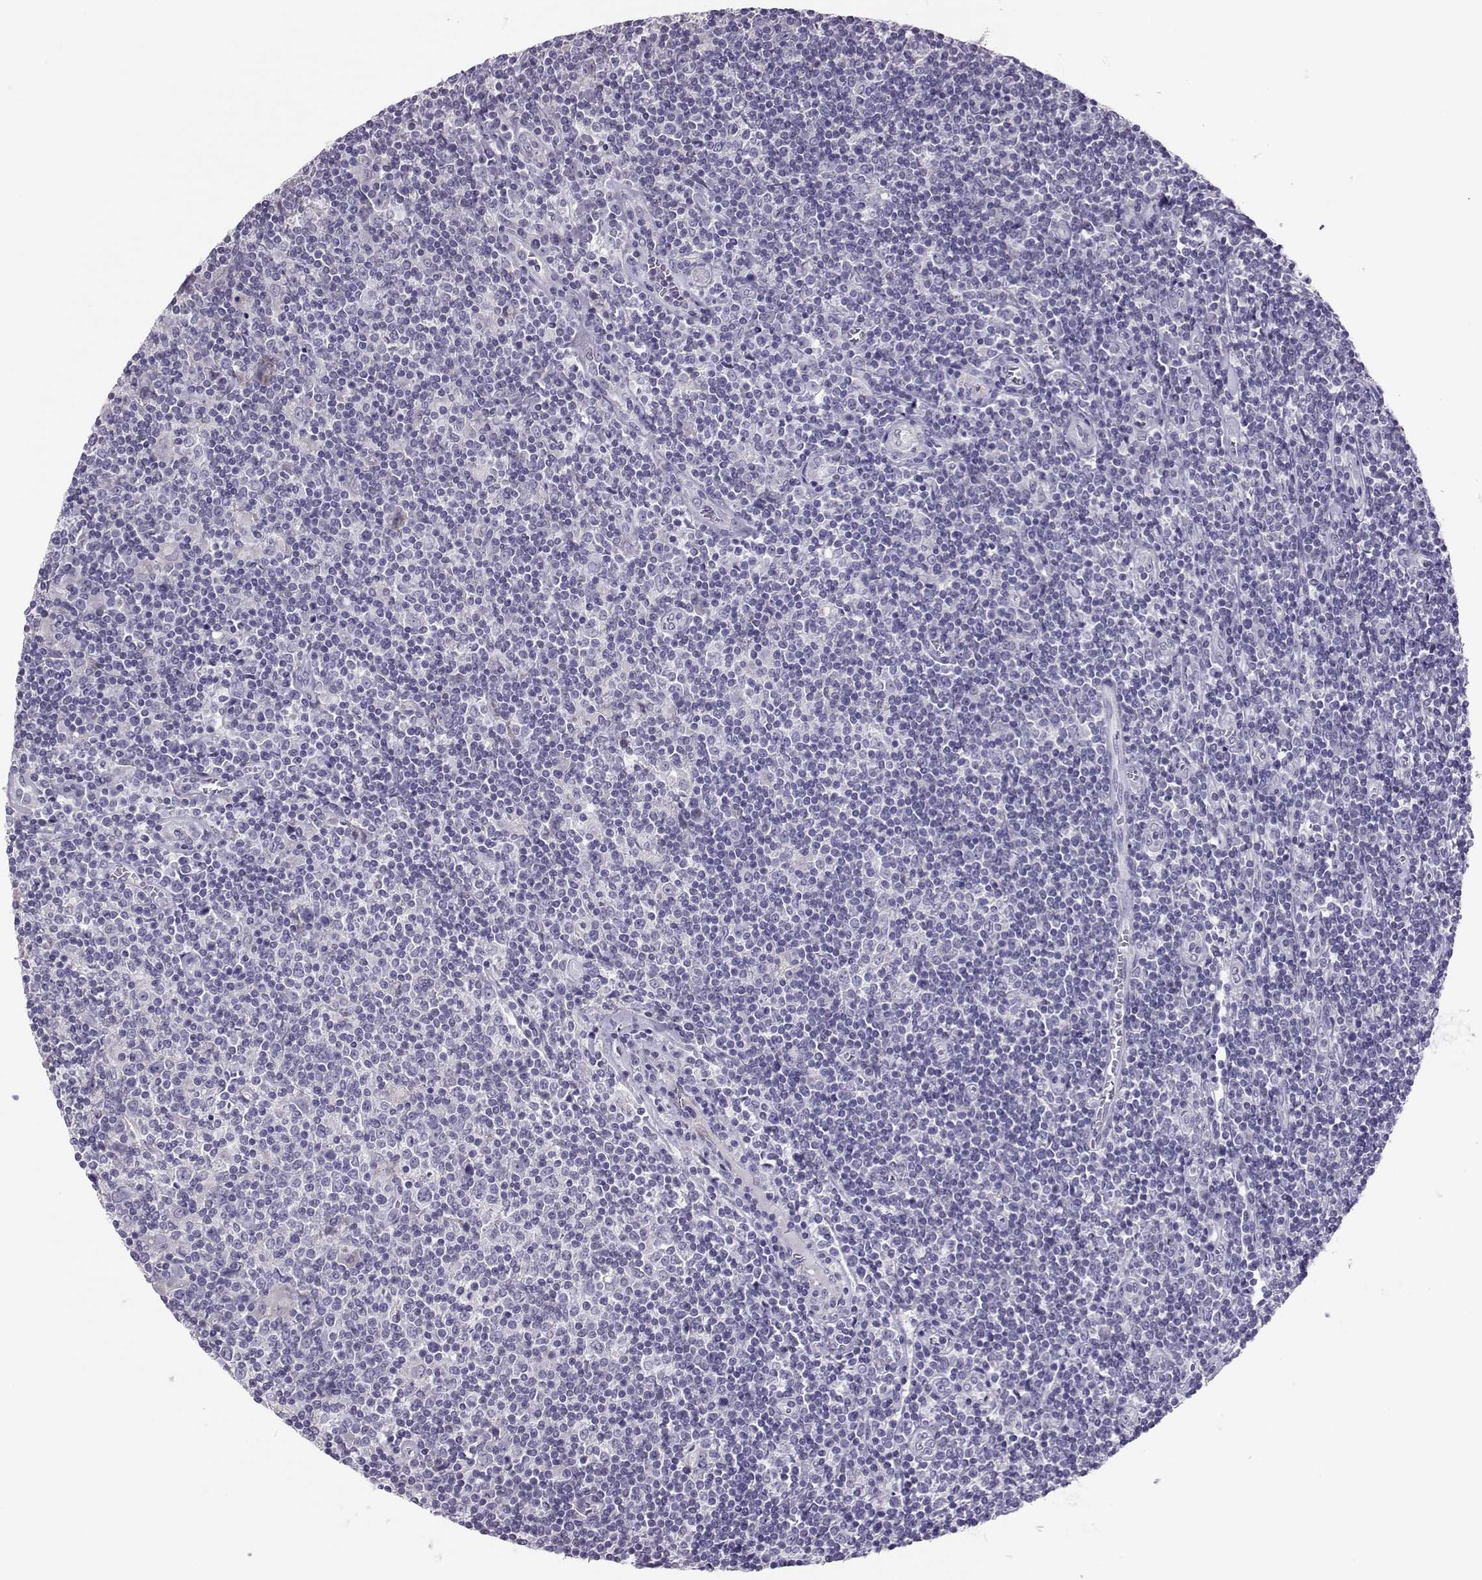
{"staining": {"intensity": "negative", "quantity": "none", "location": "none"}, "tissue": "lymphoma", "cell_type": "Tumor cells", "image_type": "cancer", "snomed": [{"axis": "morphology", "description": "Hodgkin's disease, NOS"}, {"axis": "topography", "description": "Lymph node"}], "caption": "High magnification brightfield microscopy of lymphoma stained with DAB (brown) and counterstained with hematoxylin (blue): tumor cells show no significant positivity. The staining was performed using DAB to visualize the protein expression in brown, while the nuclei were stained in blue with hematoxylin (Magnification: 20x).", "gene": "DNAAF1", "patient": {"sex": "male", "age": 40}}